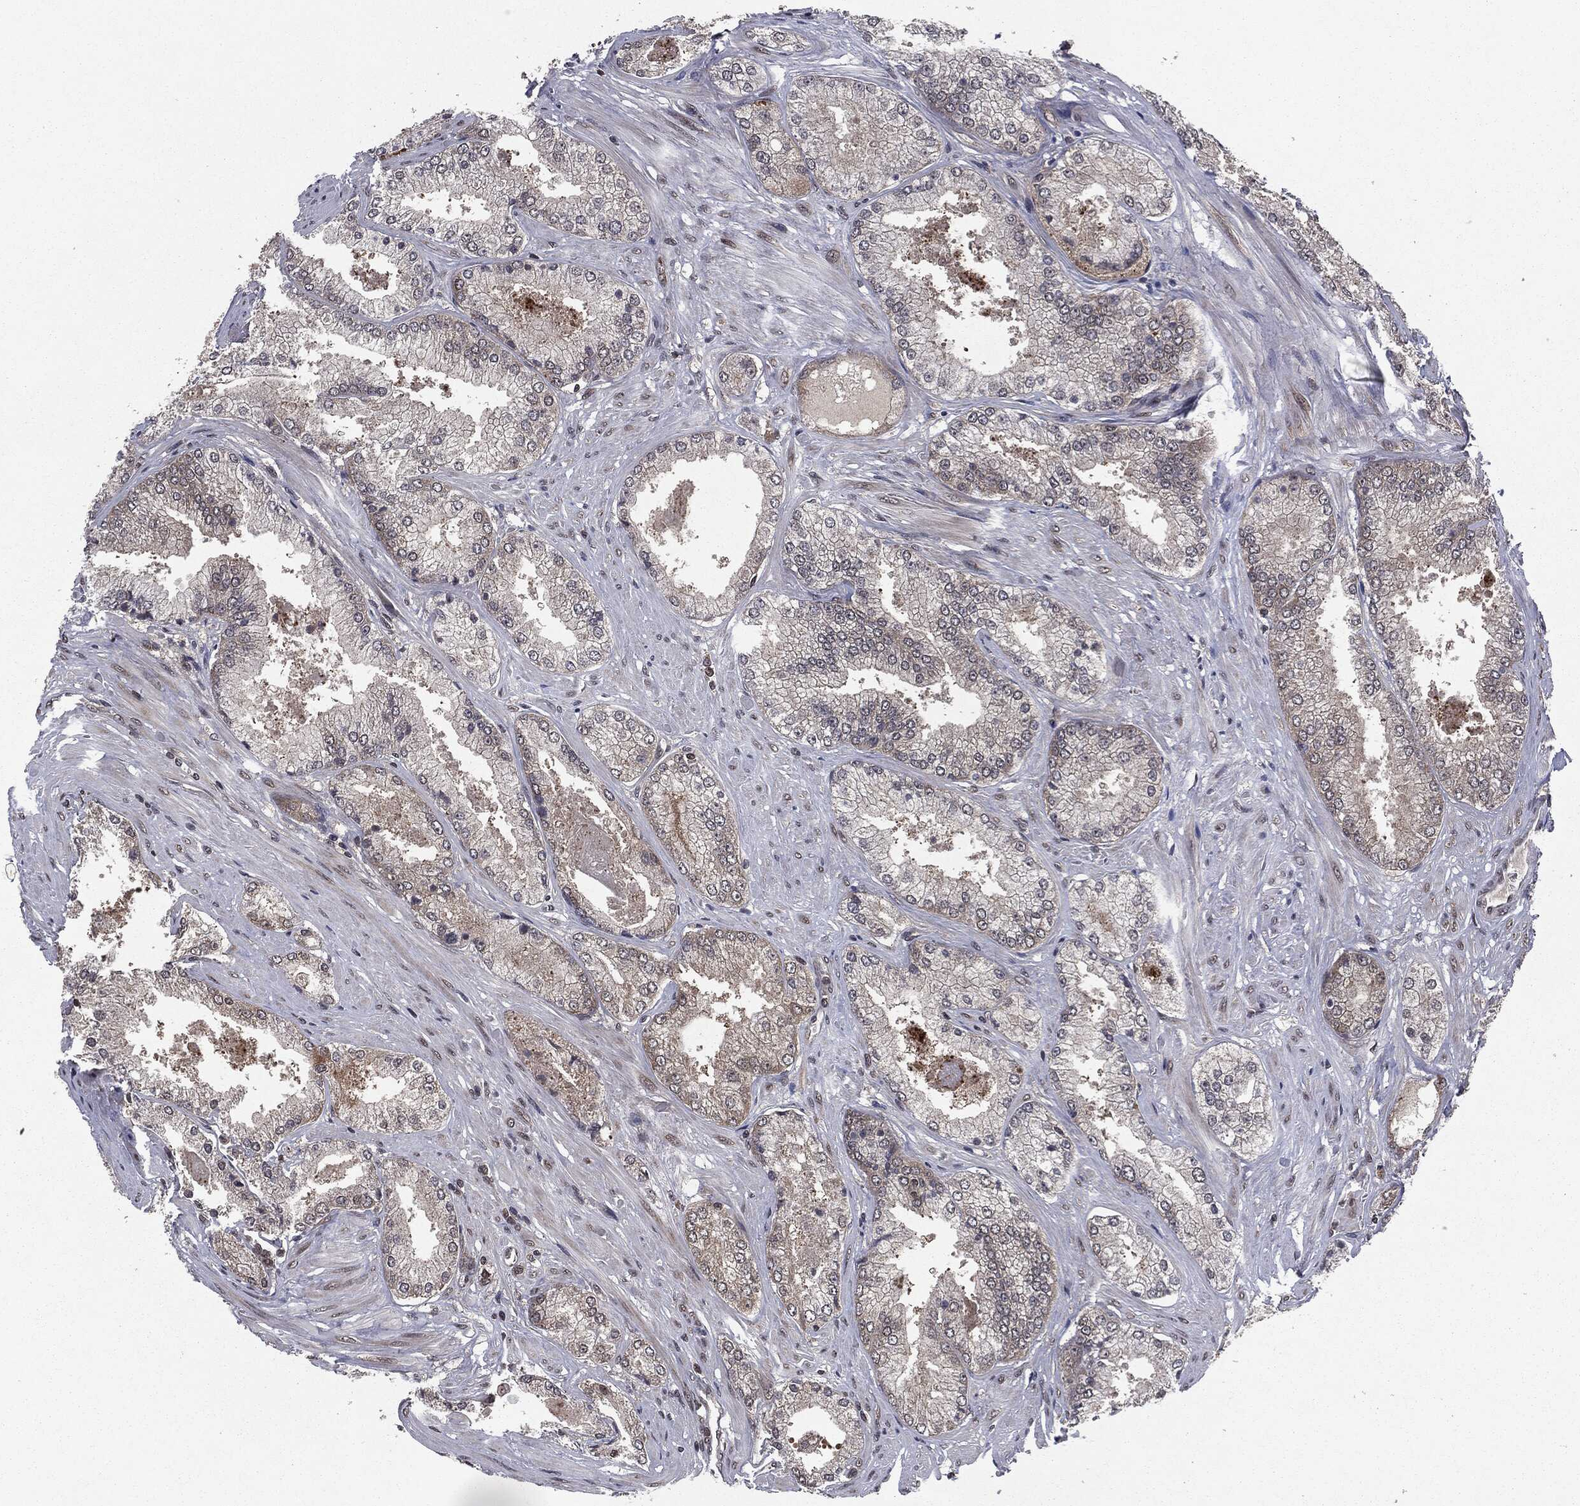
{"staining": {"intensity": "negative", "quantity": "none", "location": "none"}, "tissue": "prostate cancer", "cell_type": "Tumor cells", "image_type": "cancer", "snomed": [{"axis": "morphology", "description": "Adenocarcinoma, Low grade"}, {"axis": "topography", "description": "Prostate"}], "caption": "Protein analysis of prostate adenocarcinoma (low-grade) displays no significant staining in tumor cells.", "gene": "STAU2", "patient": {"sex": "male", "age": 68}}